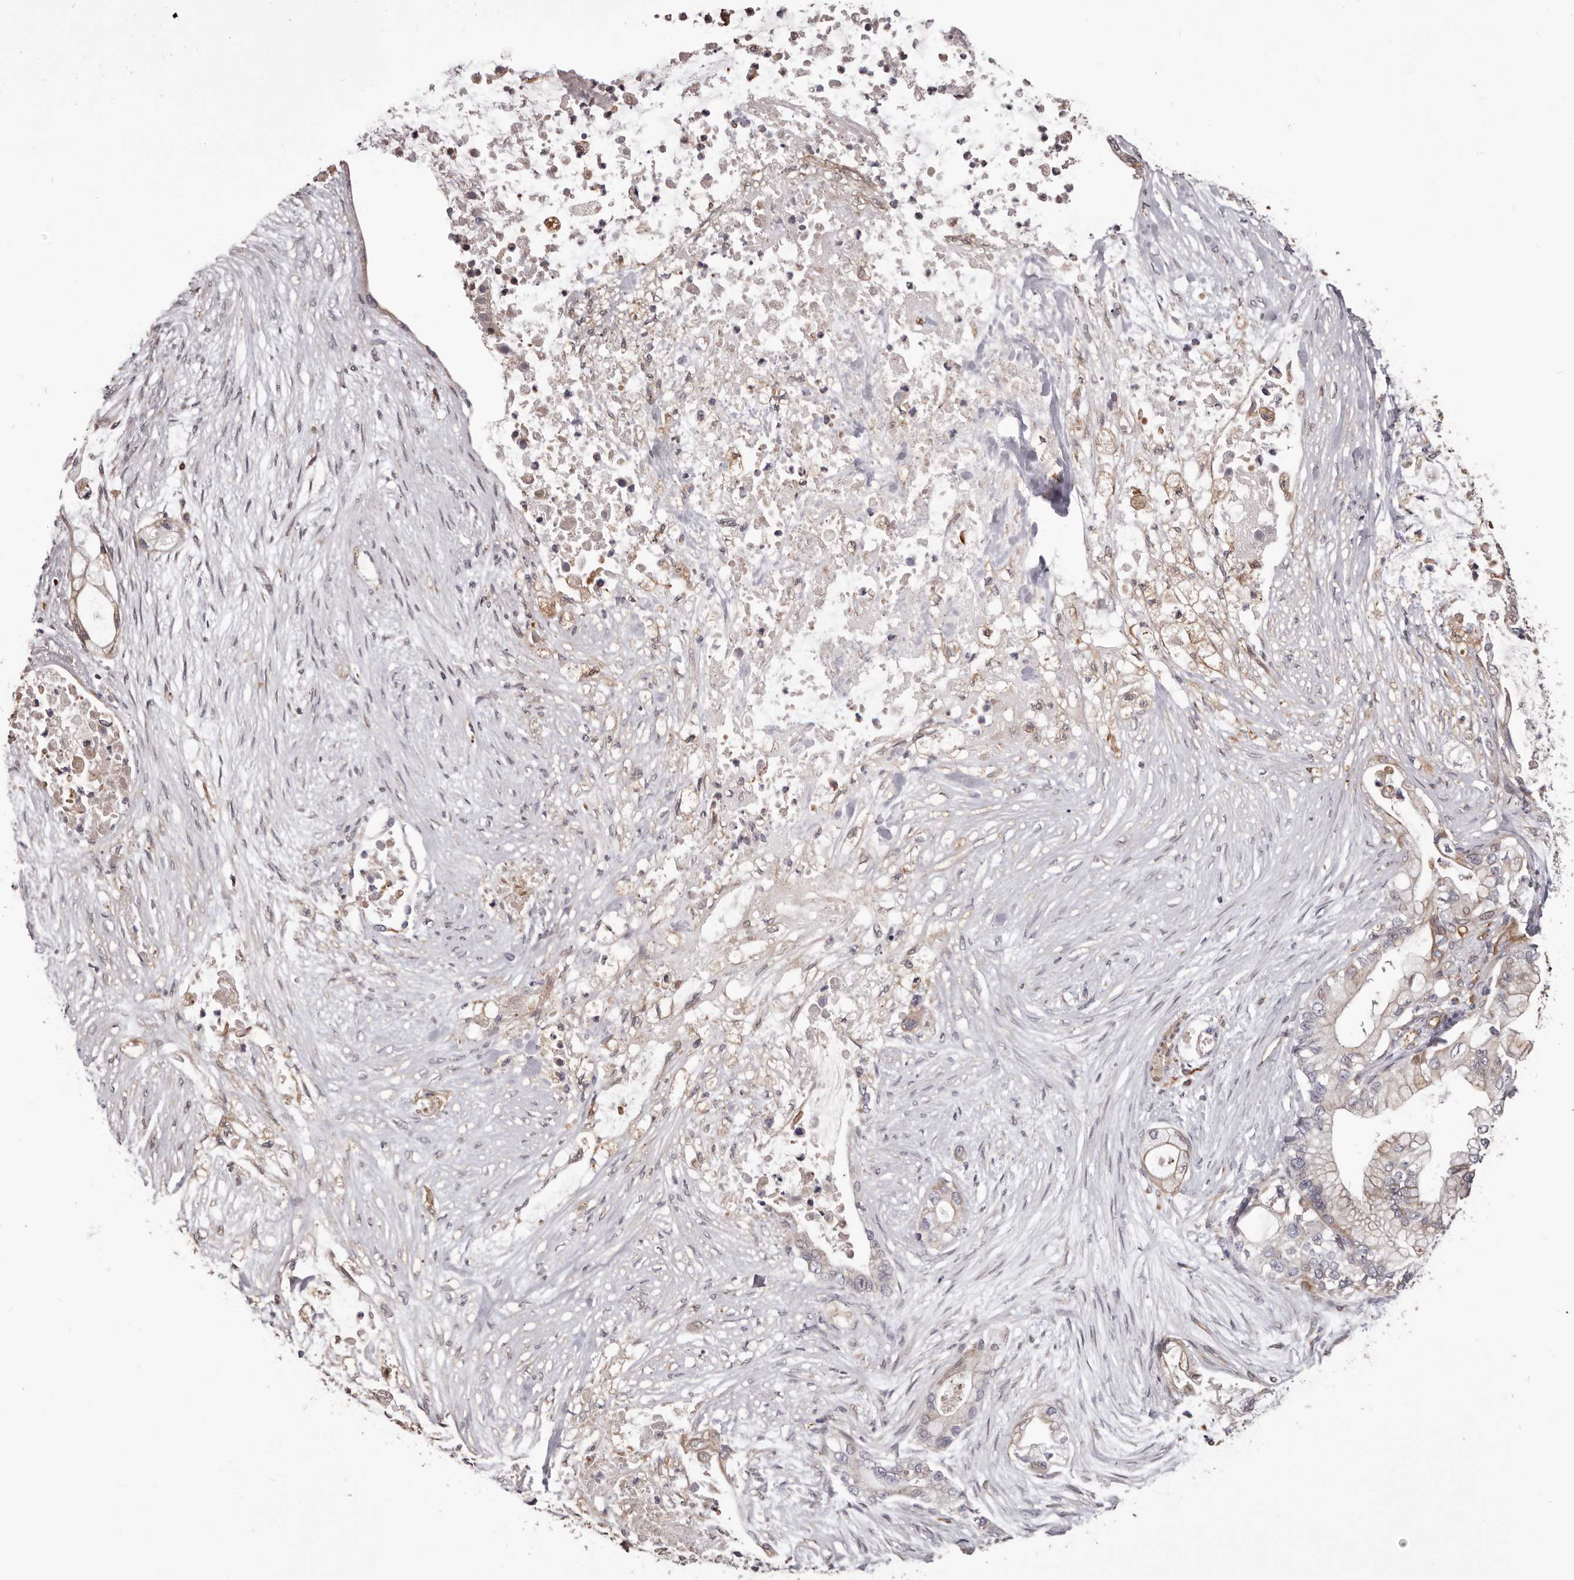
{"staining": {"intensity": "negative", "quantity": "none", "location": "none"}, "tissue": "pancreatic cancer", "cell_type": "Tumor cells", "image_type": "cancer", "snomed": [{"axis": "morphology", "description": "Adenocarcinoma, NOS"}, {"axis": "topography", "description": "Pancreas"}], "caption": "The immunohistochemistry (IHC) micrograph has no significant staining in tumor cells of pancreatic adenocarcinoma tissue.", "gene": "CEP104", "patient": {"sex": "male", "age": 53}}